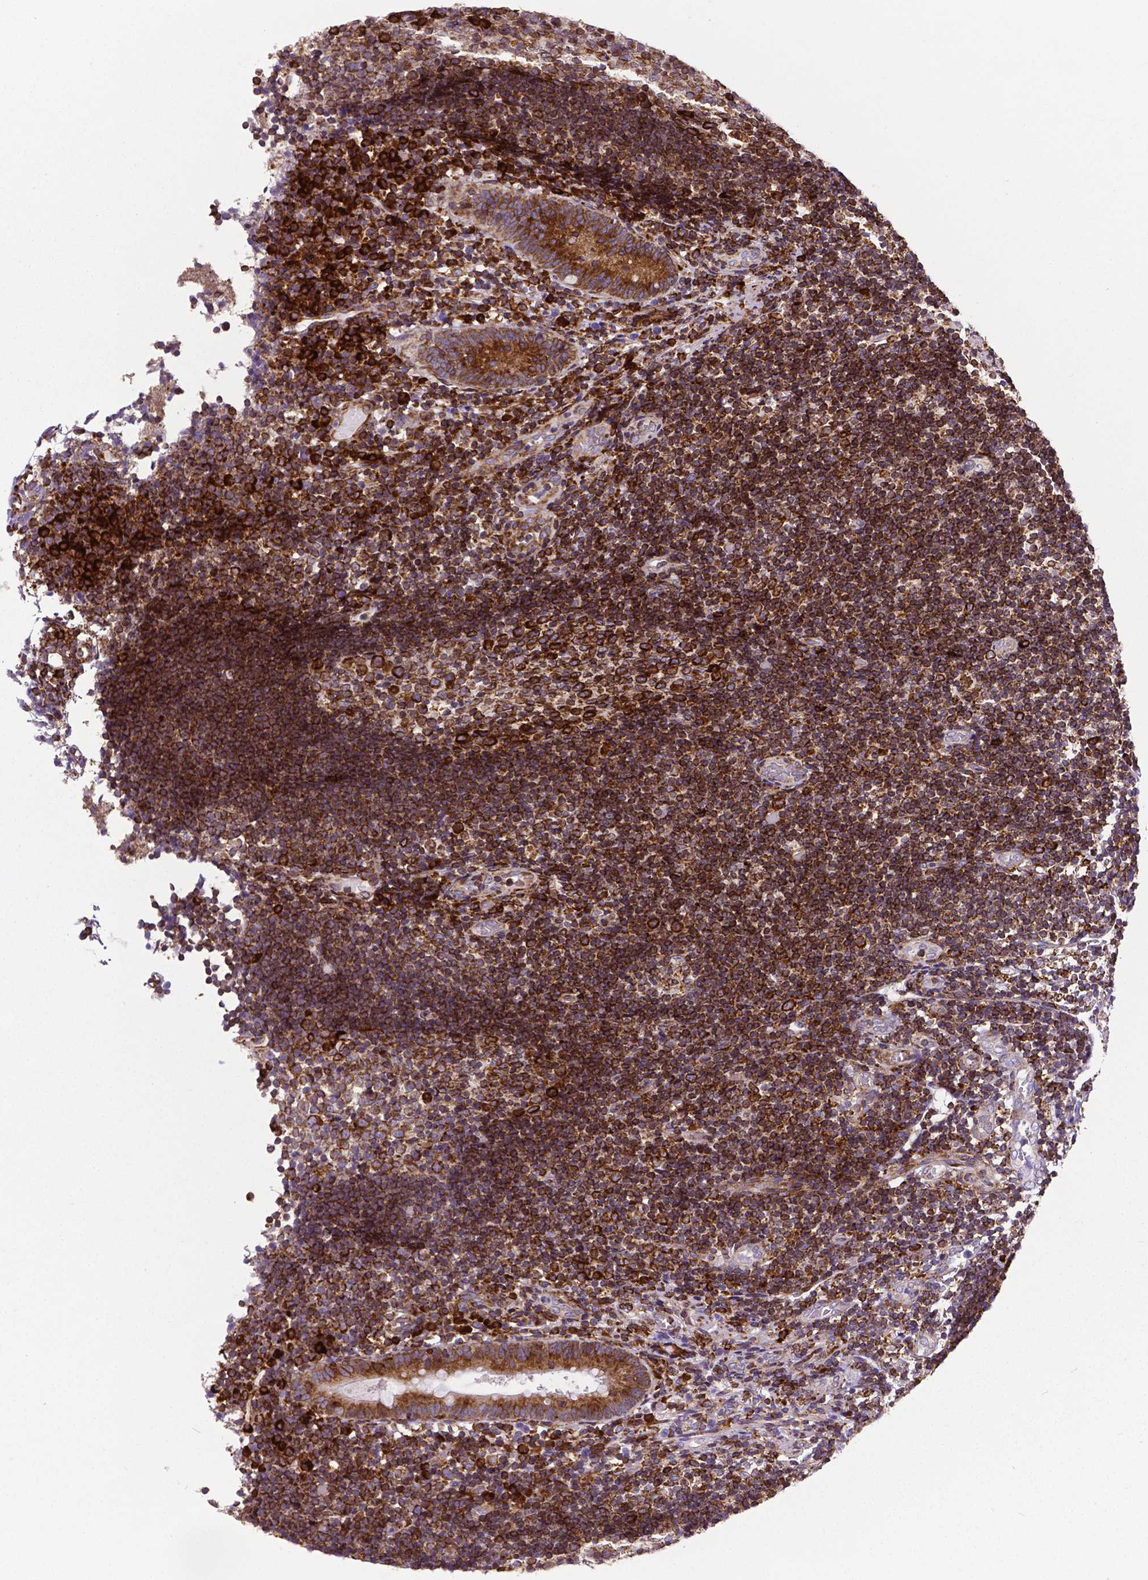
{"staining": {"intensity": "strong", "quantity": ">75%", "location": "cytoplasmic/membranous"}, "tissue": "appendix", "cell_type": "Glandular cells", "image_type": "normal", "snomed": [{"axis": "morphology", "description": "Normal tissue, NOS"}, {"axis": "topography", "description": "Appendix"}], "caption": "A photomicrograph of appendix stained for a protein shows strong cytoplasmic/membranous brown staining in glandular cells. Using DAB (3,3'-diaminobenzidine) (brown) and hematoxylin (blue) stains, captured at high magnification using brightfield microscopy.", "gene": "MTDH", "patient": {"sex": "female", "age": 32}}